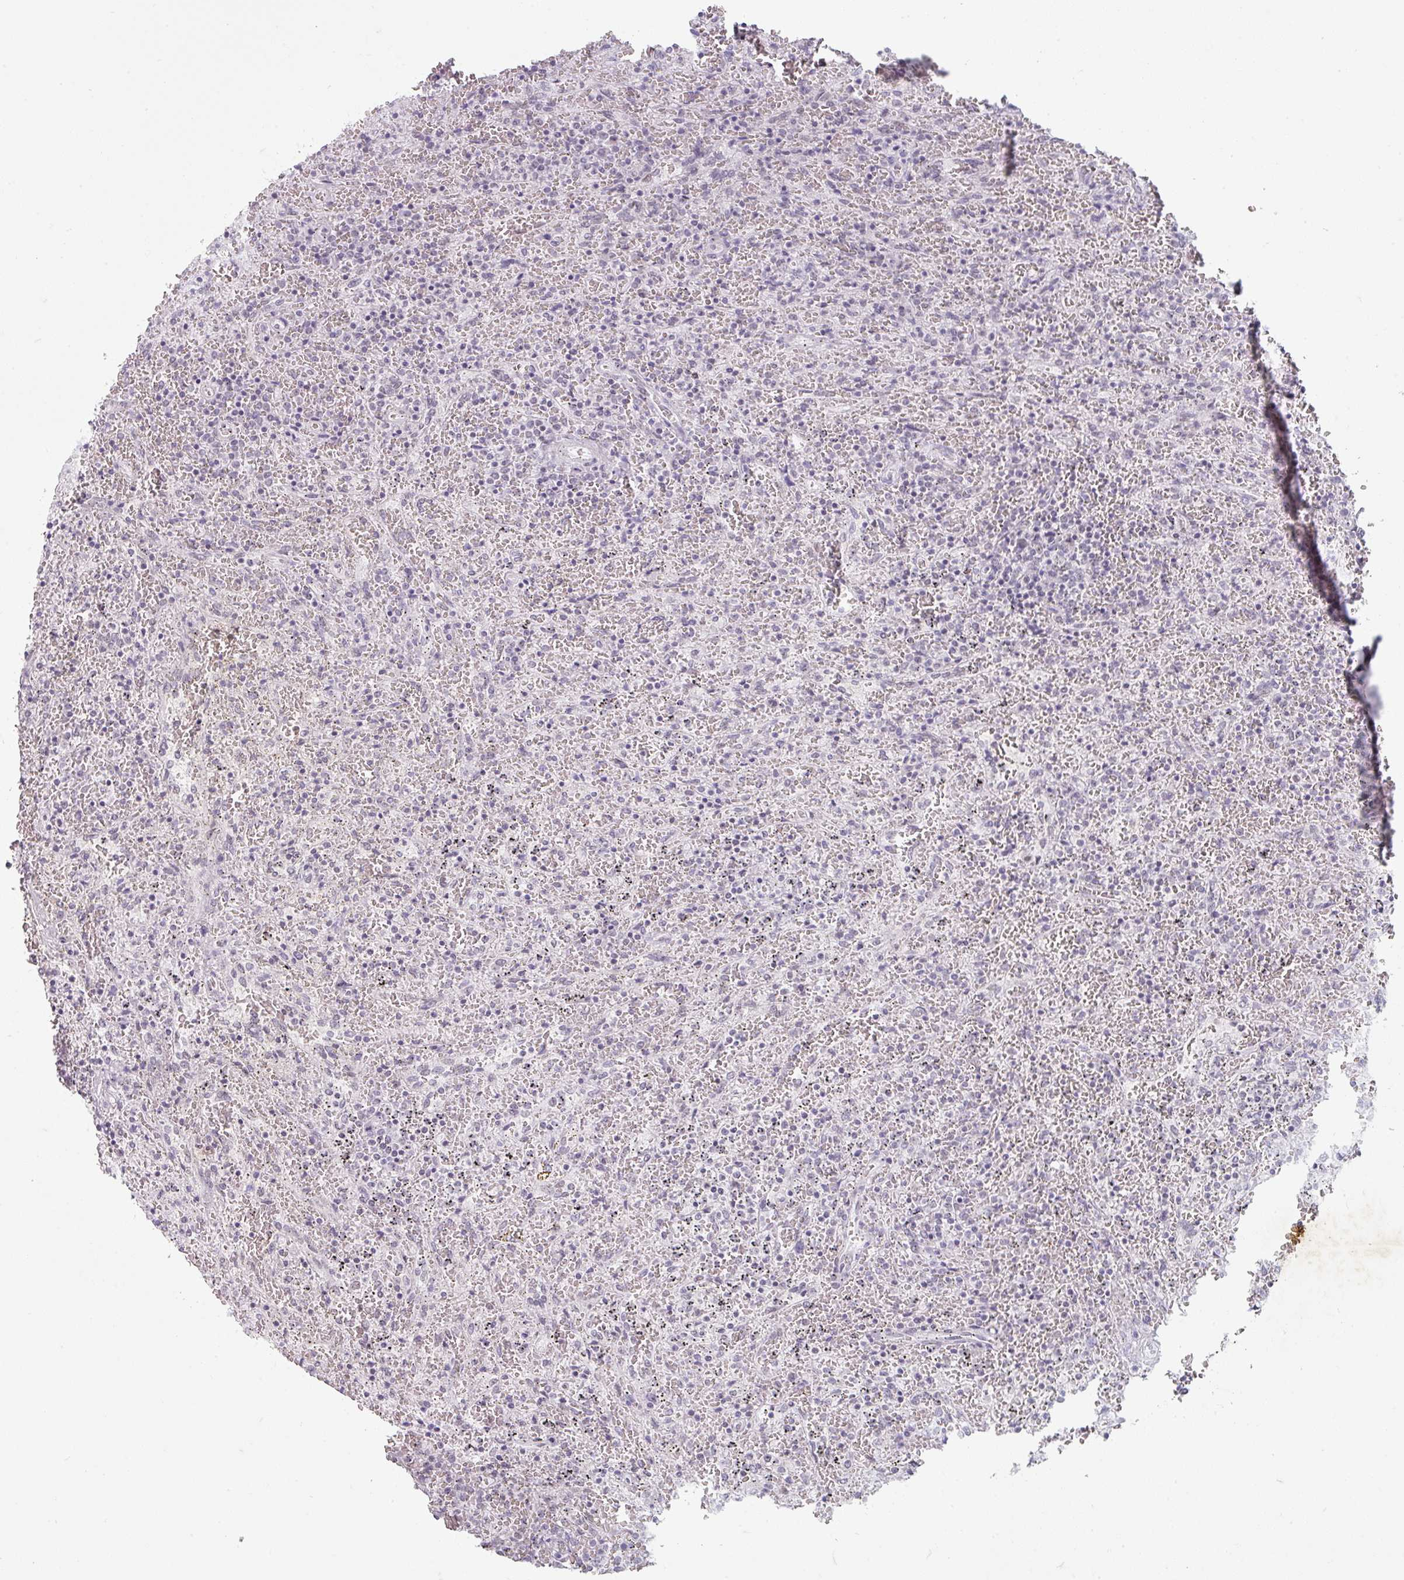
{"staining": {"intensity": "negative", "quantity": "none", "location": "none"}, "tissue": "lymphoma", "cell_type": "Tumor cells", "image_type": "cancer", "snomed": [{"axis": "morphology", "description": "Malignant lymphoma, non-Hodgkin's type, Low grade"}, {"axis": "topography", "description": "Spleen"}], "caption": "Tumor cells show no significant protein expression in malignant lymphoma, non-Hodgkin's type (low-grade). (DAB immunohistochemistry (IHC), high magnification).", "gene": "SPRR1A", "patient": {"sex": "female", "age": 64}}